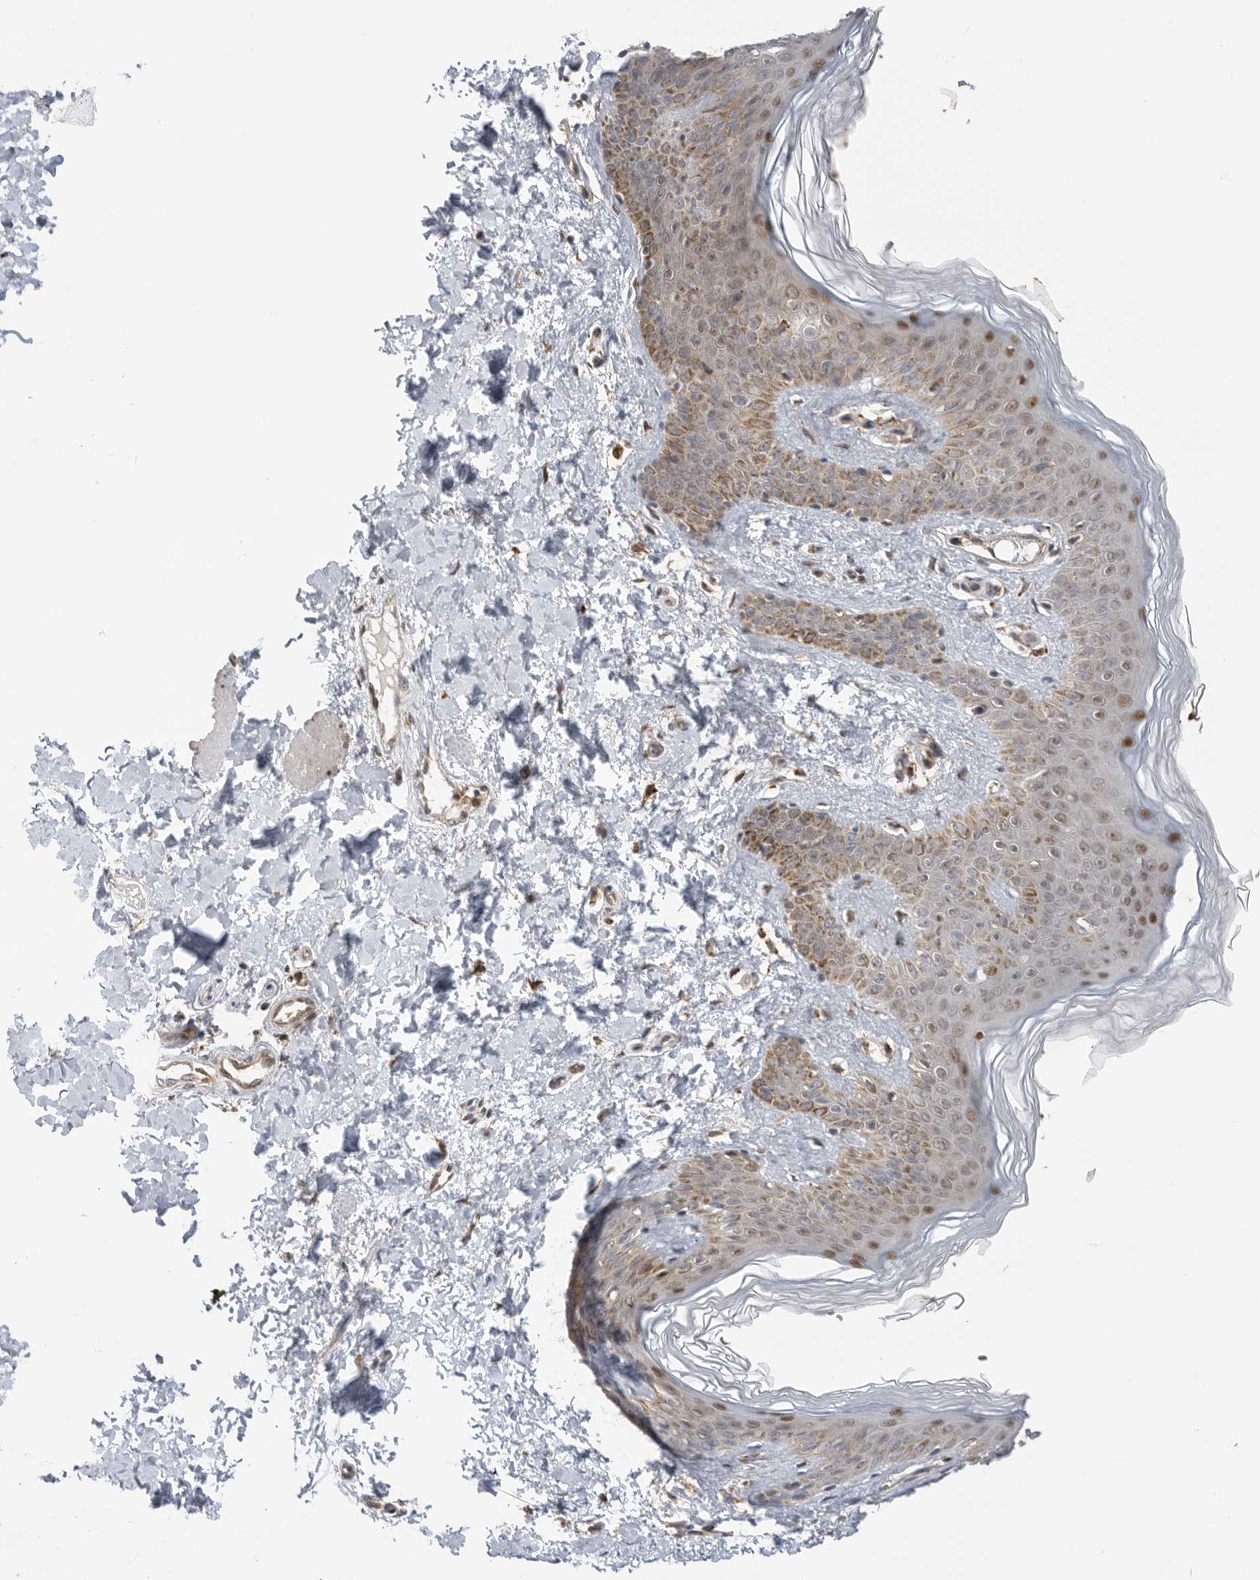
{"staining": {"intensity": "moderate", "quantity": ">75%", "location": "nuclear"}, "tissue": "skin", "cell_type": "Fibroblasts", "image_type": "normal", "snomed": [{"axis": "morphology", "description": "Normal tissue, NOS"}, {"axis": "morphology", "description": "Neoplasm, benign, NOS"}, {"axis": "topography", "description": "Skin"}, {"axis": "topography", "description": "Soft tissue"}], "caption": "DAB (3,3'-diaminobenzidine) immunohistochemical staining of normal human skin shows moderate nuclear protein positivity in approximately >75% of fibroblasts.", "gene": "DCAF8", "patient": {"sex": "male", "age": 26}}